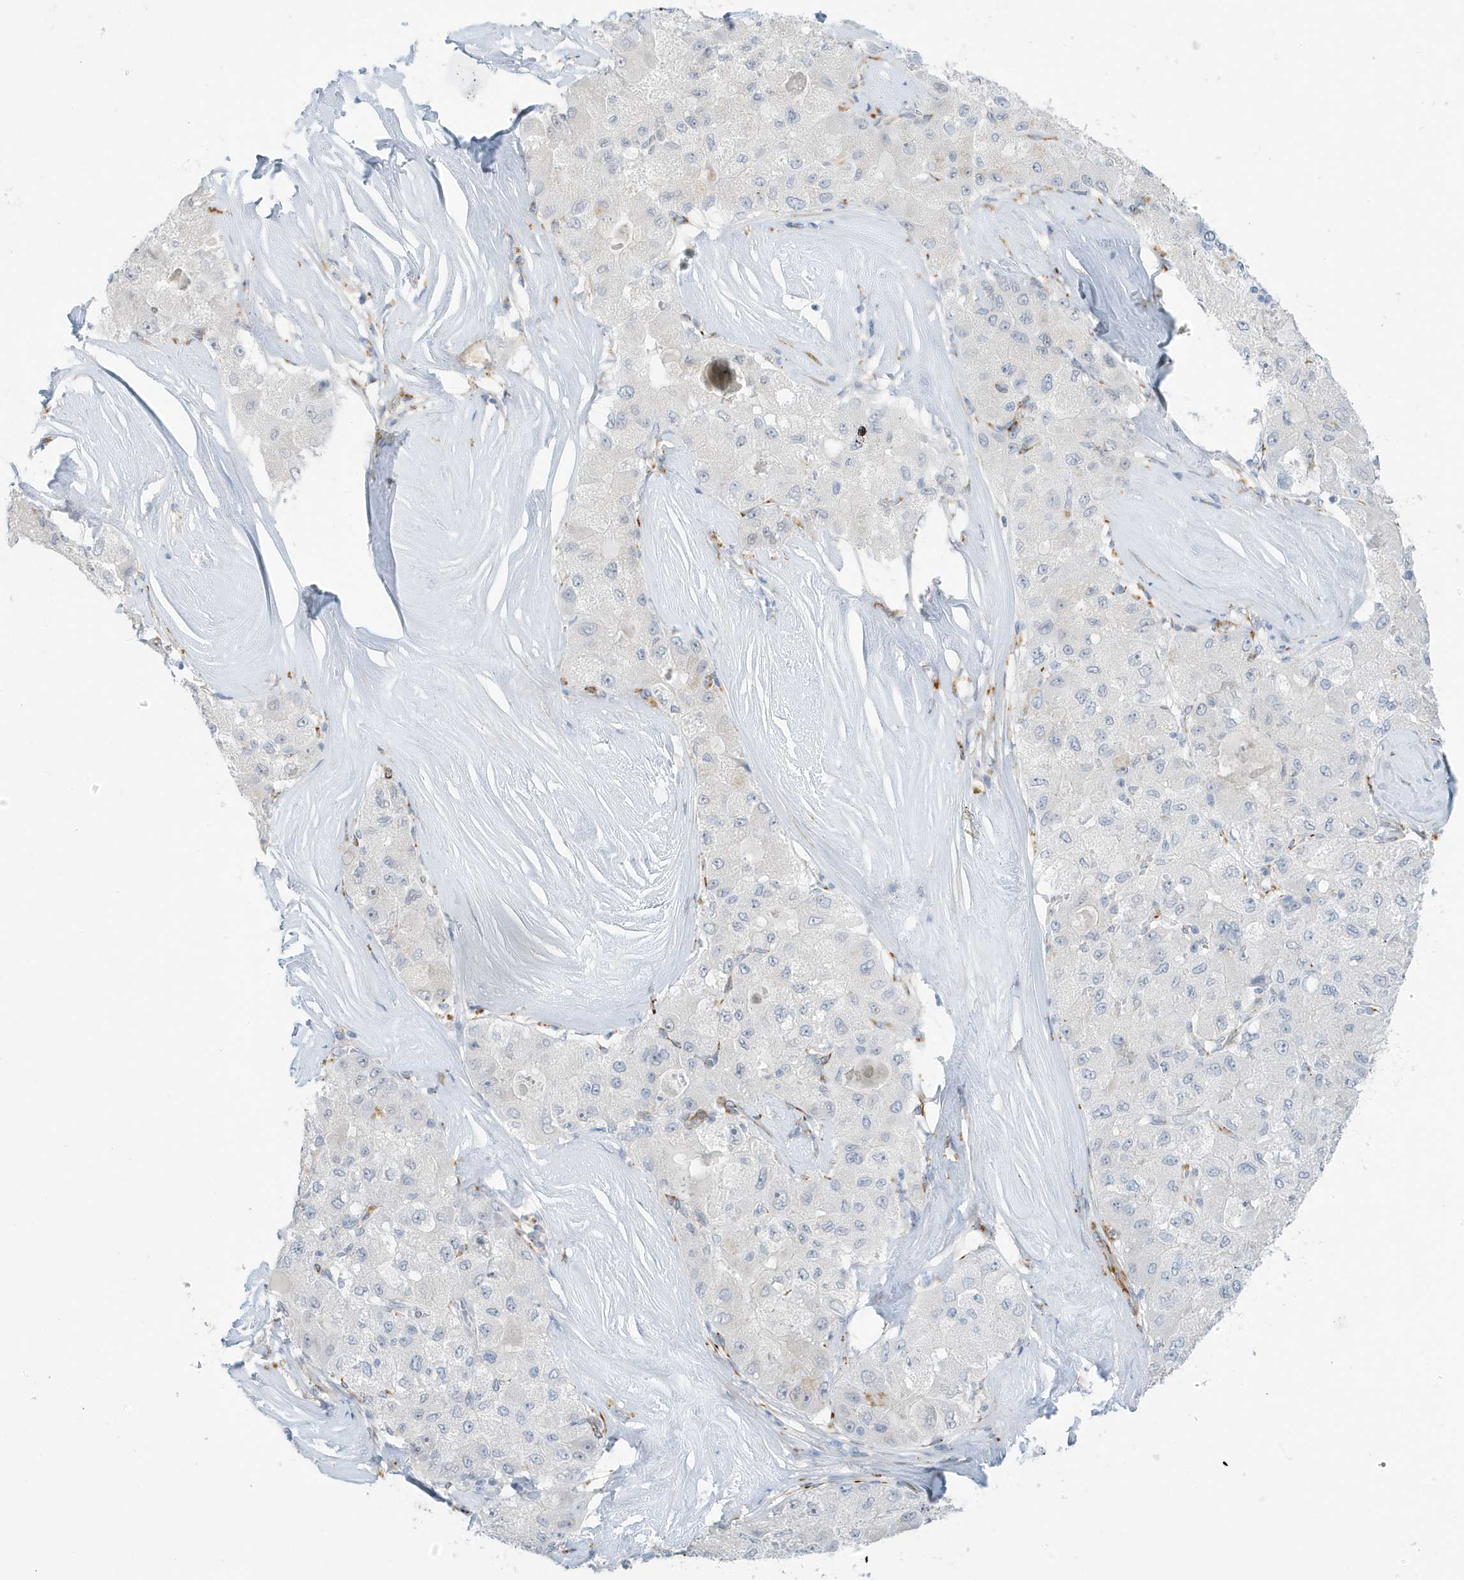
{"staining": {"intensity": "negative", "quantity": "none", "location": "none"}, "tissue": "liver cancer", "cell_type": "Tumor cells", "image_type": "cancer", "snomed": [{"axis": "morphology", "description": "Carcinoma, Hepatocellular, NOS"}, {"axis": "topography", "description": "Liver"}], "caption": "An image of liver hepatocellular carcinoma stained for a protein displays no brown staining in tumor cells.", "gene": "PERM1", "patient": {"sex": "male", "age": 80}}